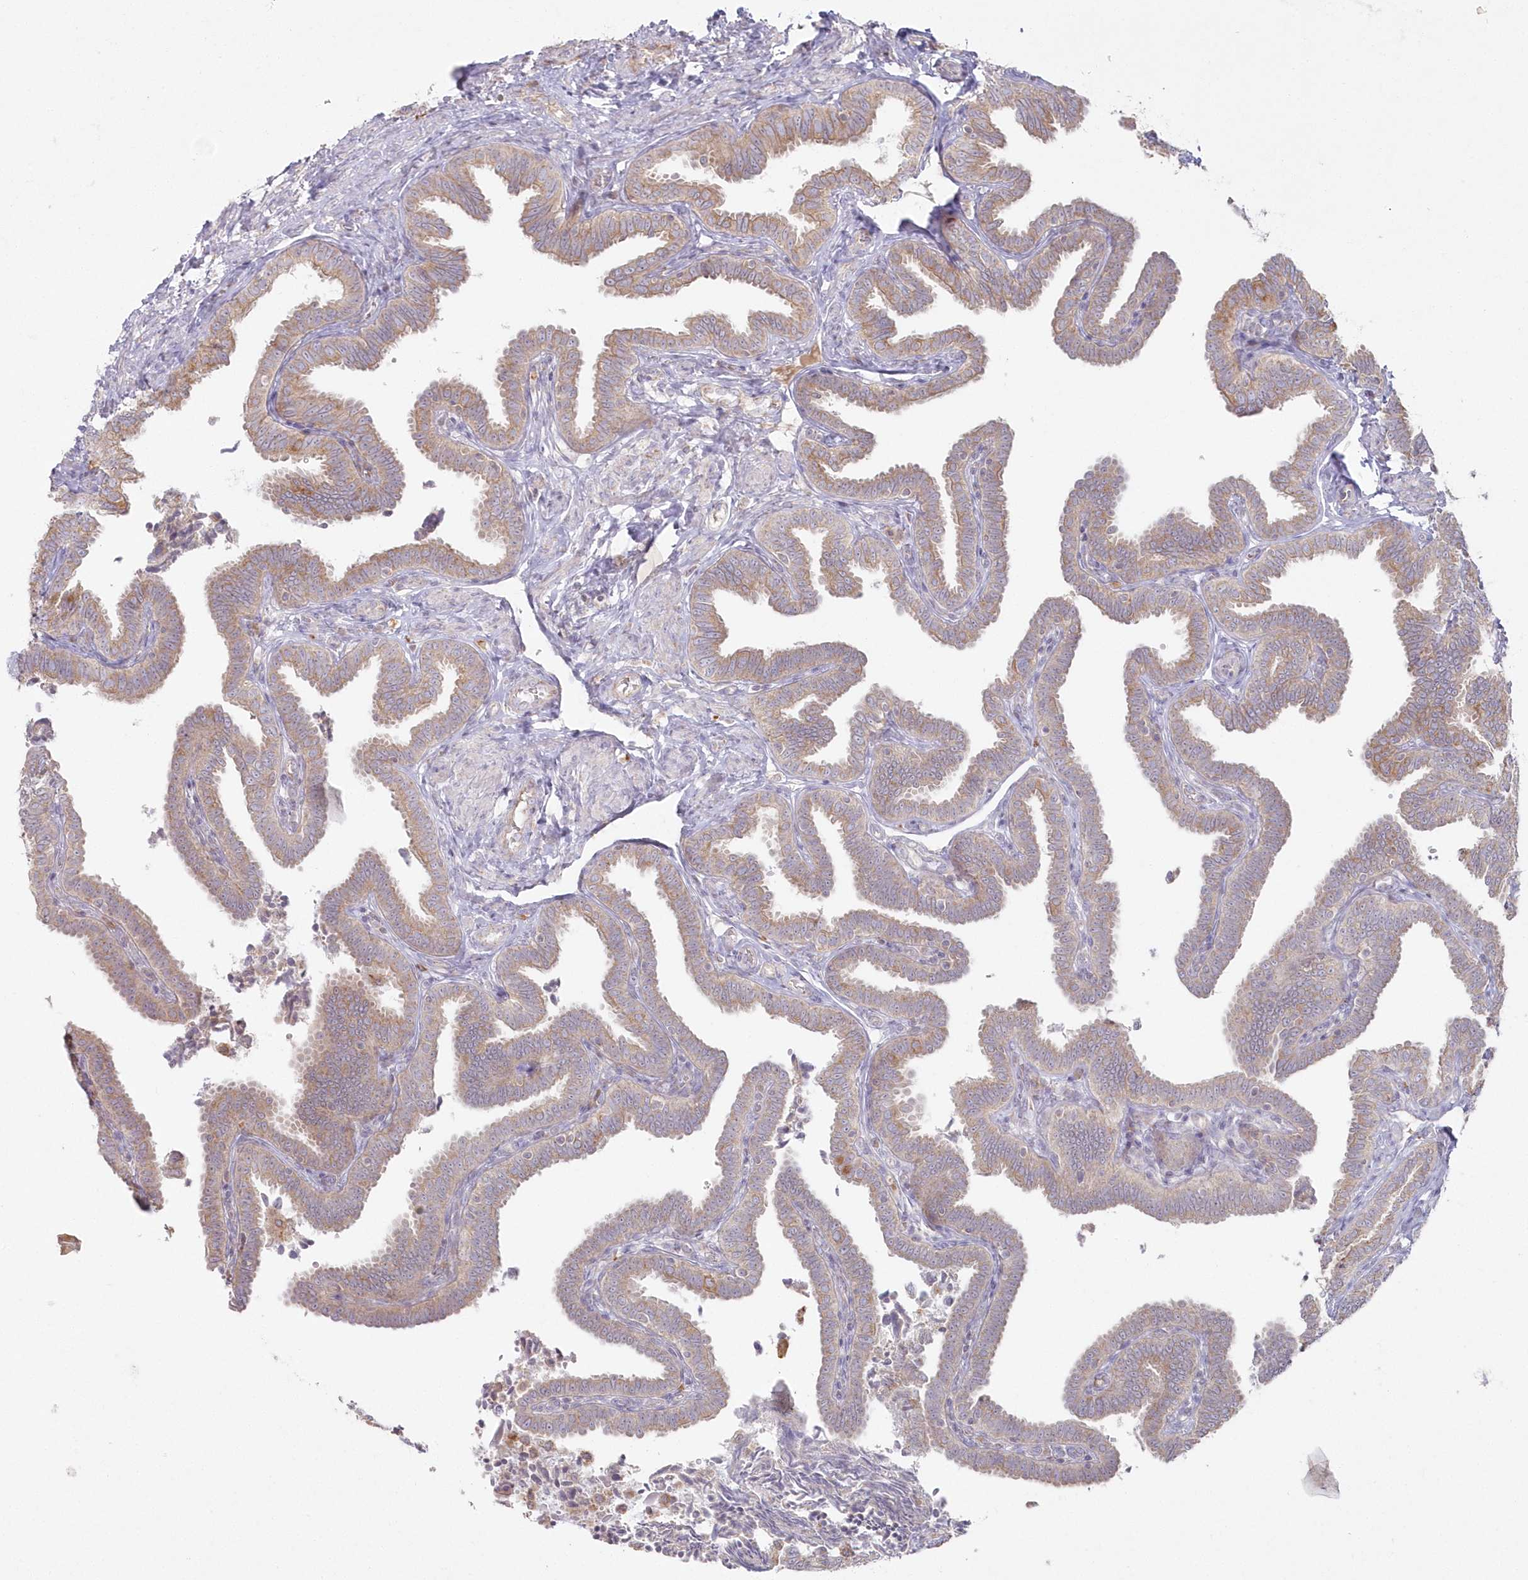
{"staining": {"intensity": "moderate", "quantity": "25%-75%", "location": "cytoplasmic/membranous"}, "tissue": "fallopian tube", "cell_type": "Glandular cells", "image_type": "normal", "snomed": [{"axis": "morphology", "description": "Normal tissue, NOS"}, {"axis": "topography", "description": "Fallopian tube"}], "caption": "IHC of benign human fallopian tube exhibits medium levels of moderate cytoplasmic/membranous expression in approximately 25%-75% of glandular cells.", "gene": "ARSB", "patient": {"sex": "female", "age": 39}}